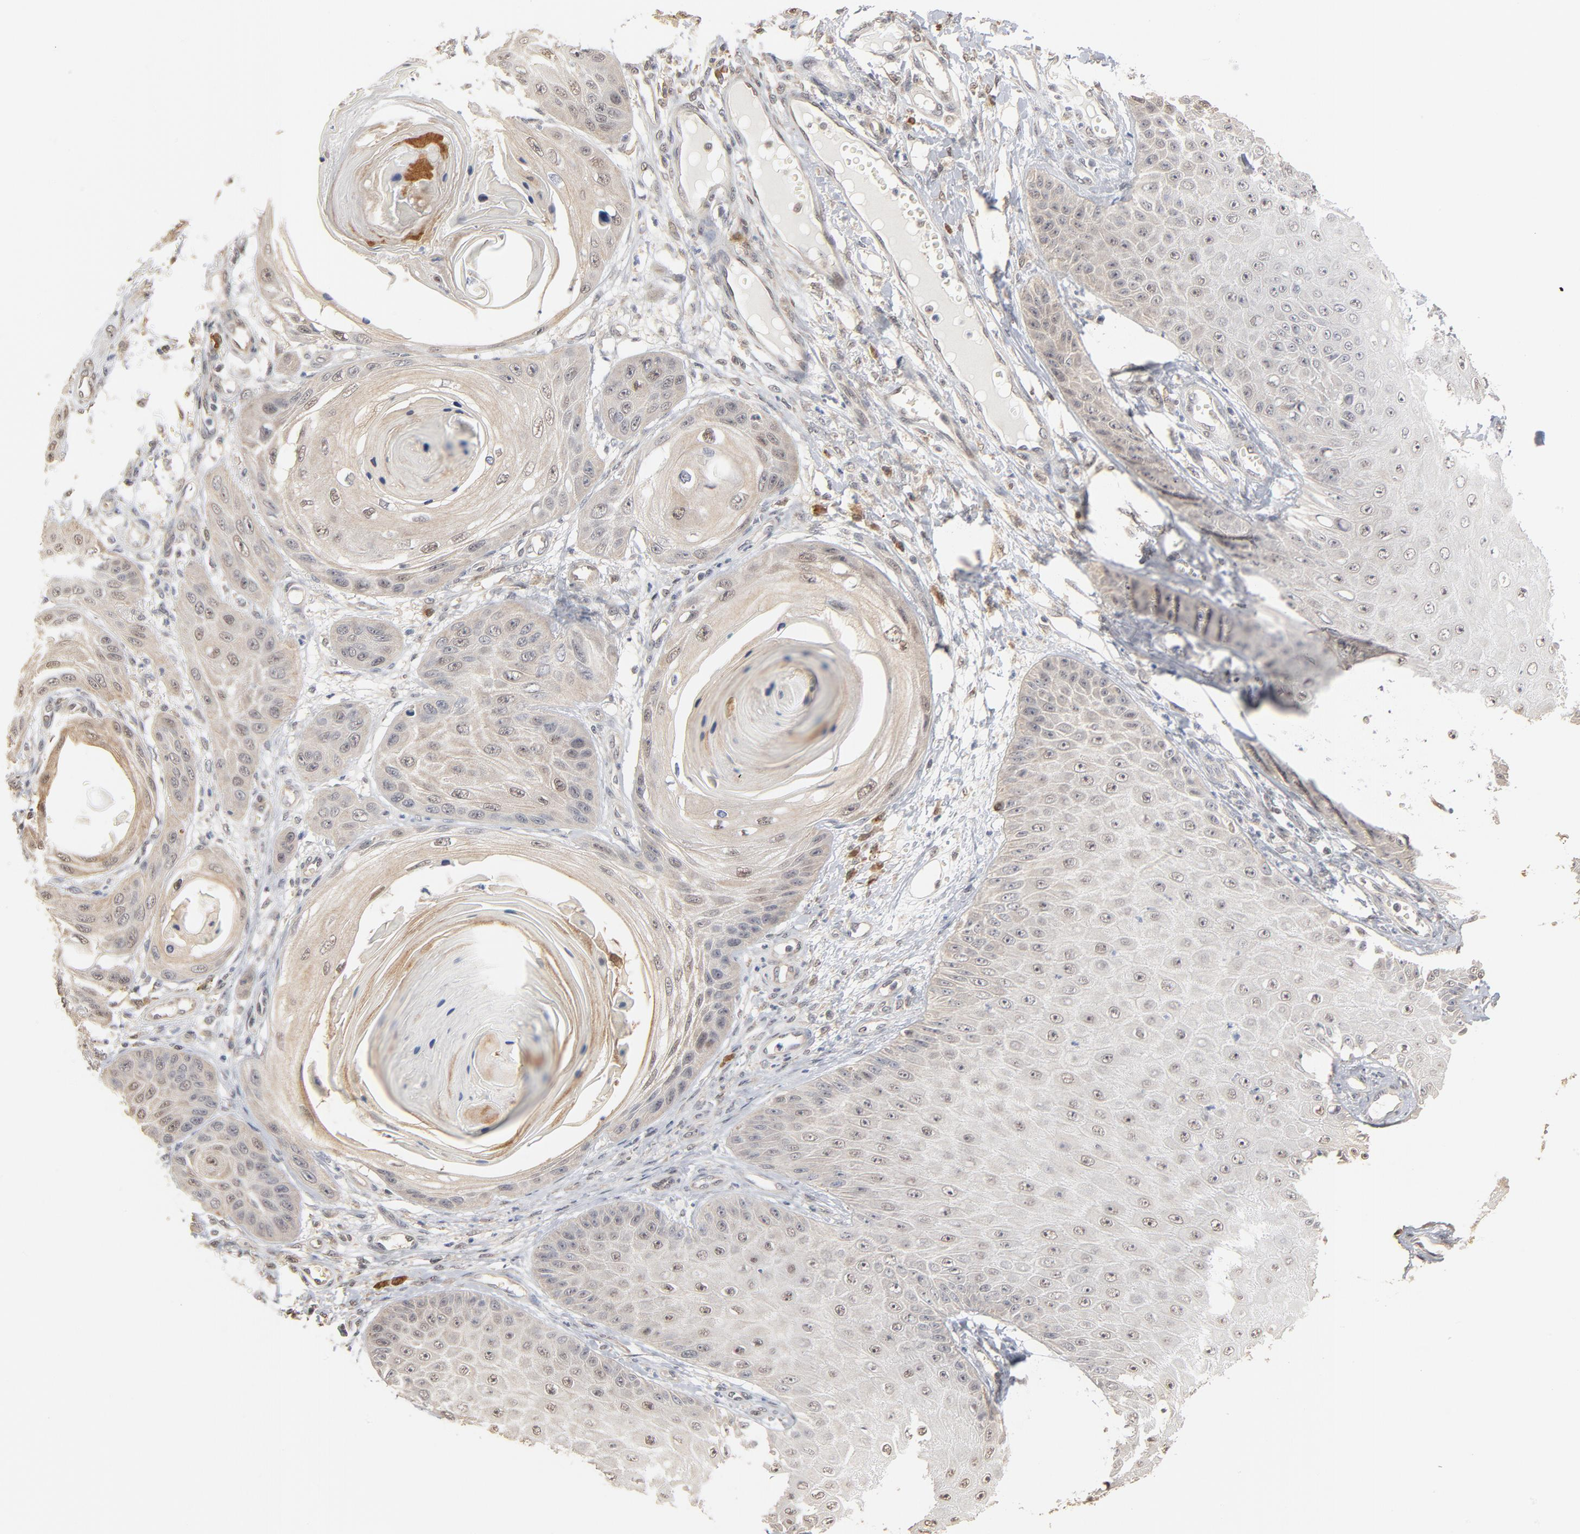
{"staining": {"intensity": "weak", "quantity": "<25%", "location": "cytoplasmic/membranous,nuclear"}, "tissue": "skin cancer", "cell_type": "Tumor cells", "image_type": "cancer", "snomed": [{"axis": "morphology", "description": "Squamous cell carcinoma, NOS"}, {"axis": "topography", "description": "Skin"}], "caption": "High power microscopy photomicrograph of an immunohistochemistry micrograph of skin cancer, revealing no significant expression in tumor cells. The staining was performed using DAB to visualize the protein expression in brown, while the nuclei were stained in blue with hematoxylin (Magnification: 20x).", "gene": "EPCAM", "patient": {"sex": "female", "age": 40}}